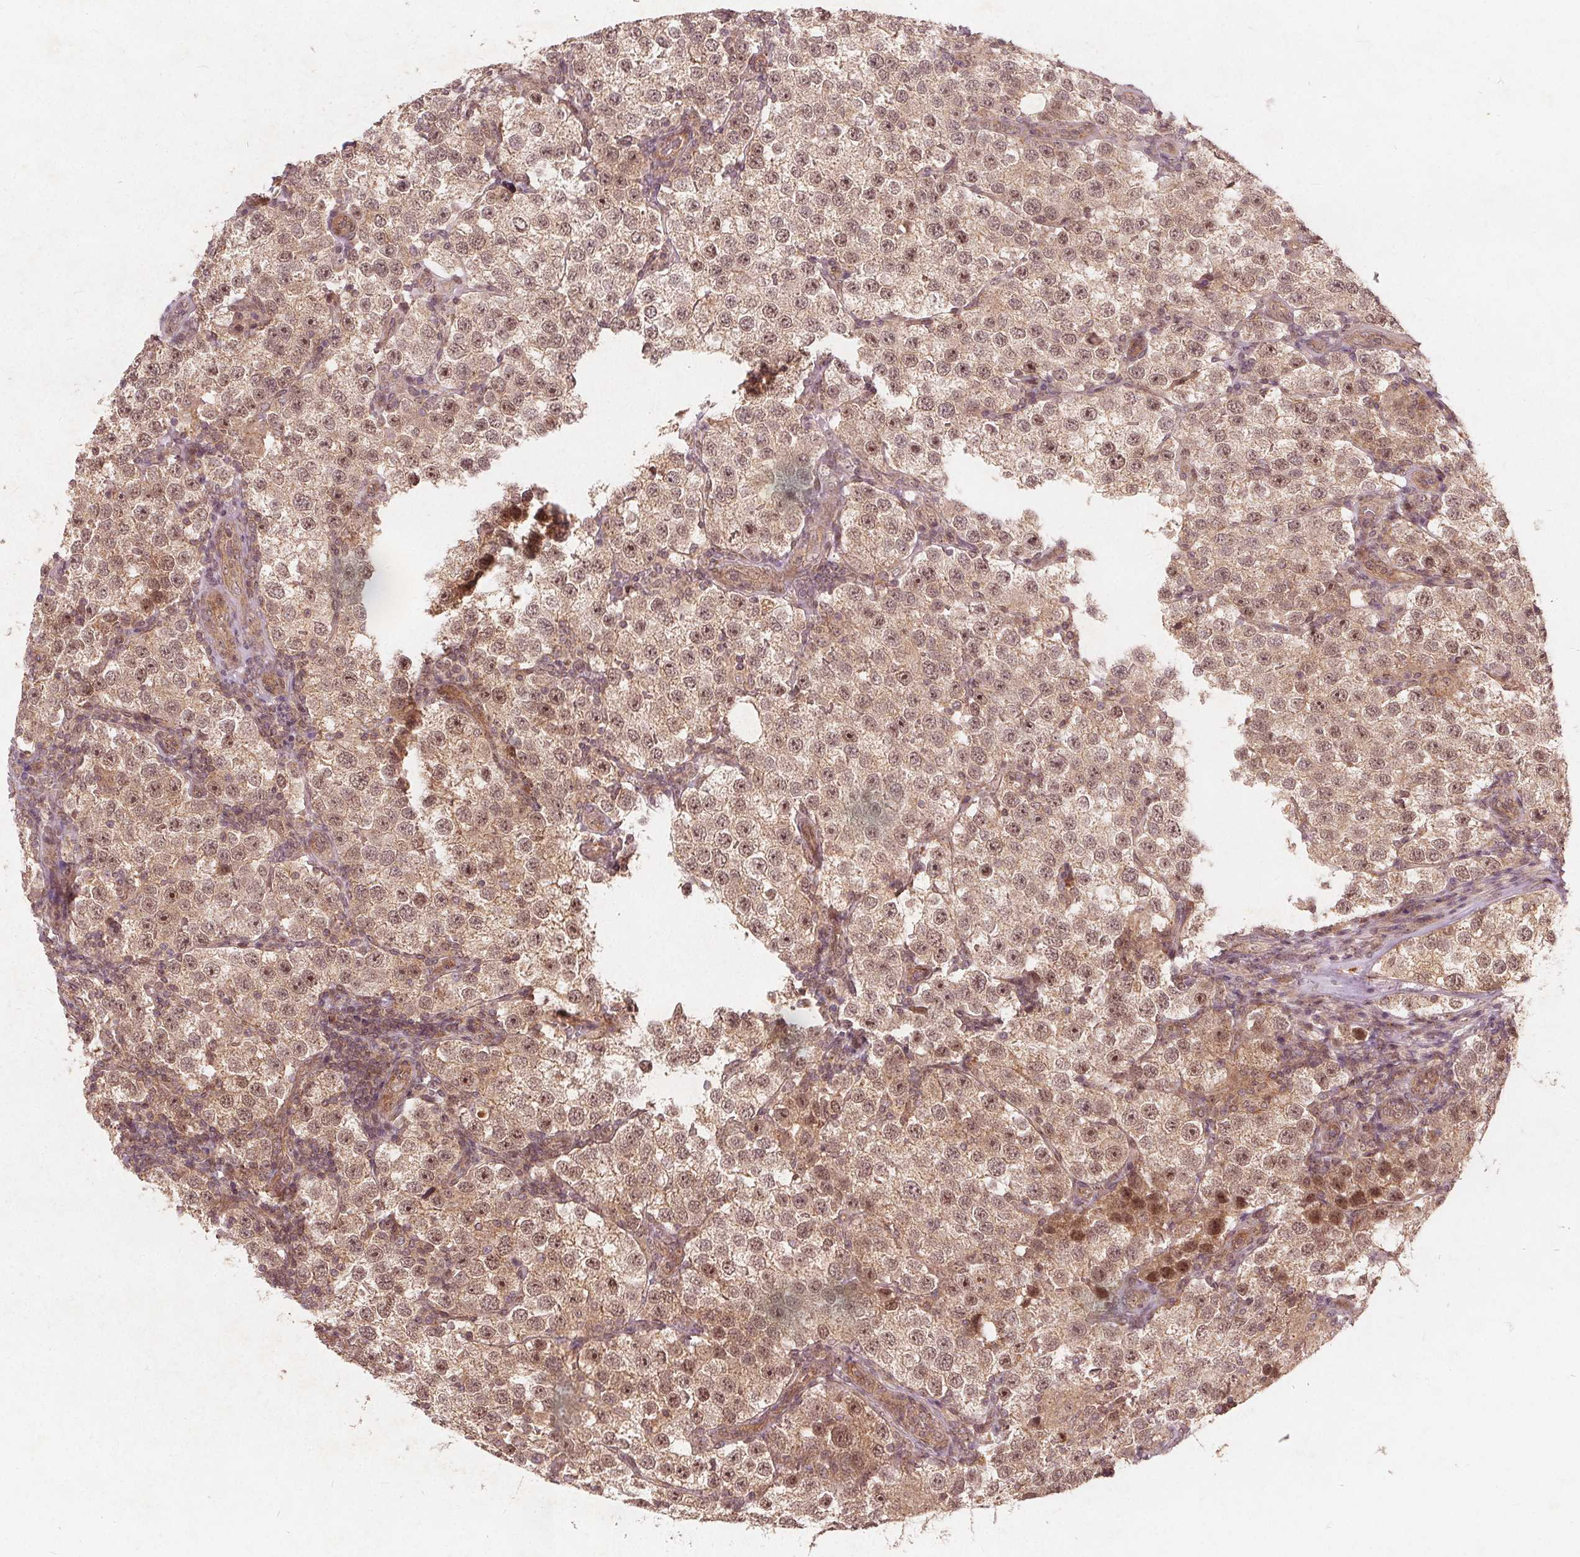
{"staining": {"intensity": "moderate", "quantity": ">75%", "location": "cytoplasmic/membranous,nuclear"}, "tissue": "testis cancer", "cell_type": "Tumor cells", "image_type": "cancer", "snomed": [{"axis": "morphology", "description": "Seminoma, NOS"}, {"axis": "topography", "description": "Testis"}], "caption": "Immunohistochemistry micrograph of neoplastic tissue: testis seminoma stained using IHC shows medium levels of moderate protein expression localized specifically in the cytoplasmic/membranous and nuclear of tumor cells, appearing as a cytoplasmic/membranous and nuclear brown color.", "gene": "PPP1CB", "patient": {"sex": "male", "age": 37}}